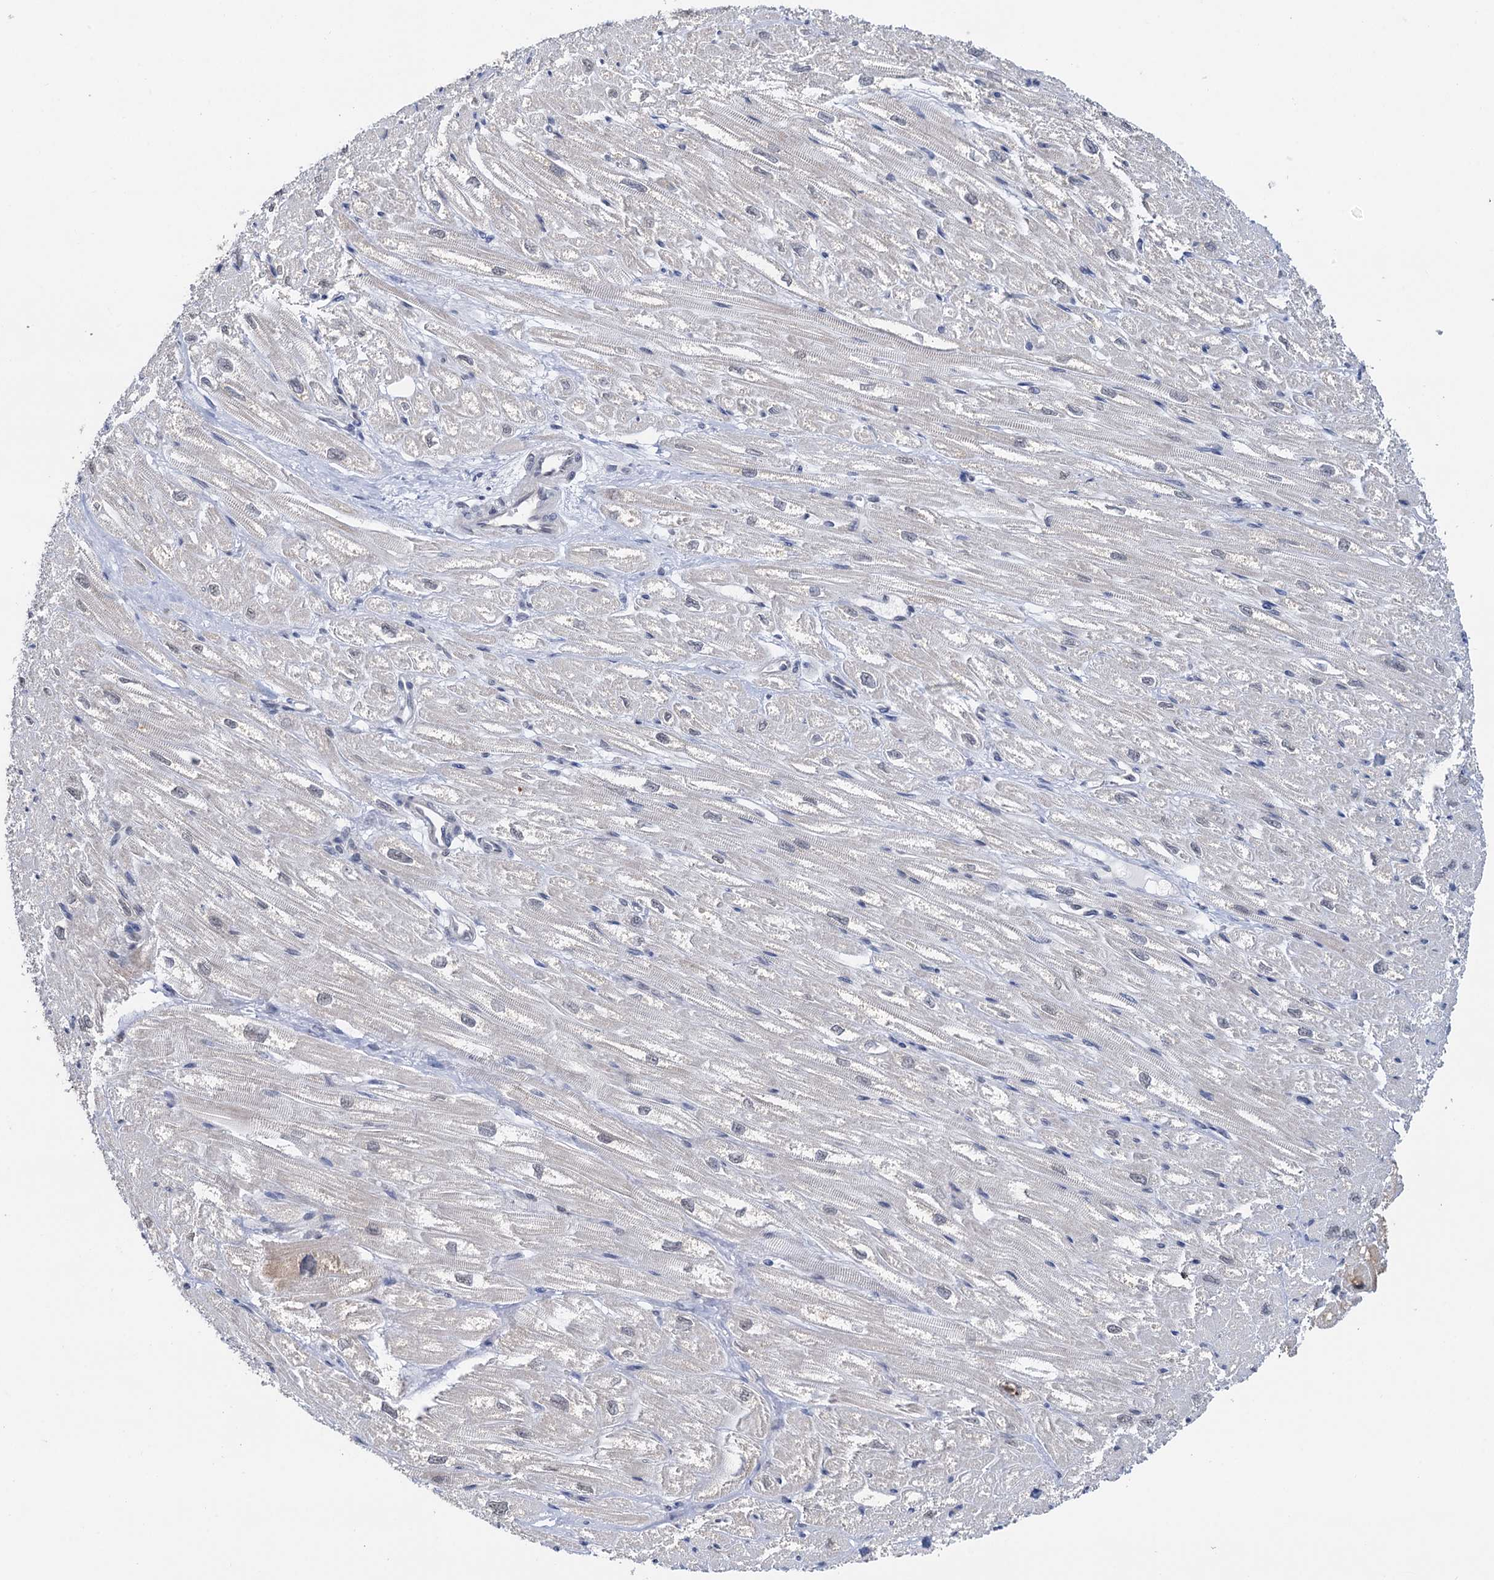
{"staining": {"intensity": "negative", "quantity": "none", "location": "none"}, "tissue": "heart muscle", "cell_type": "Cardiomyocytes", "image_type": "normal", "snomed": [{"axis": "morphology", "description": "Normal tissue, NOS"}, {"axis": "topography", "description": "Heart"}], "caption": "Heart muscle was stained to show a protein in brown. There is no significant expression in cardiomyocytes. The staining is performed using DAB brown chromogen with nuclei counter-stained in using hematoxylin.", "gene": "NAT10", "patient": {"sex": "male", "age": 50}}